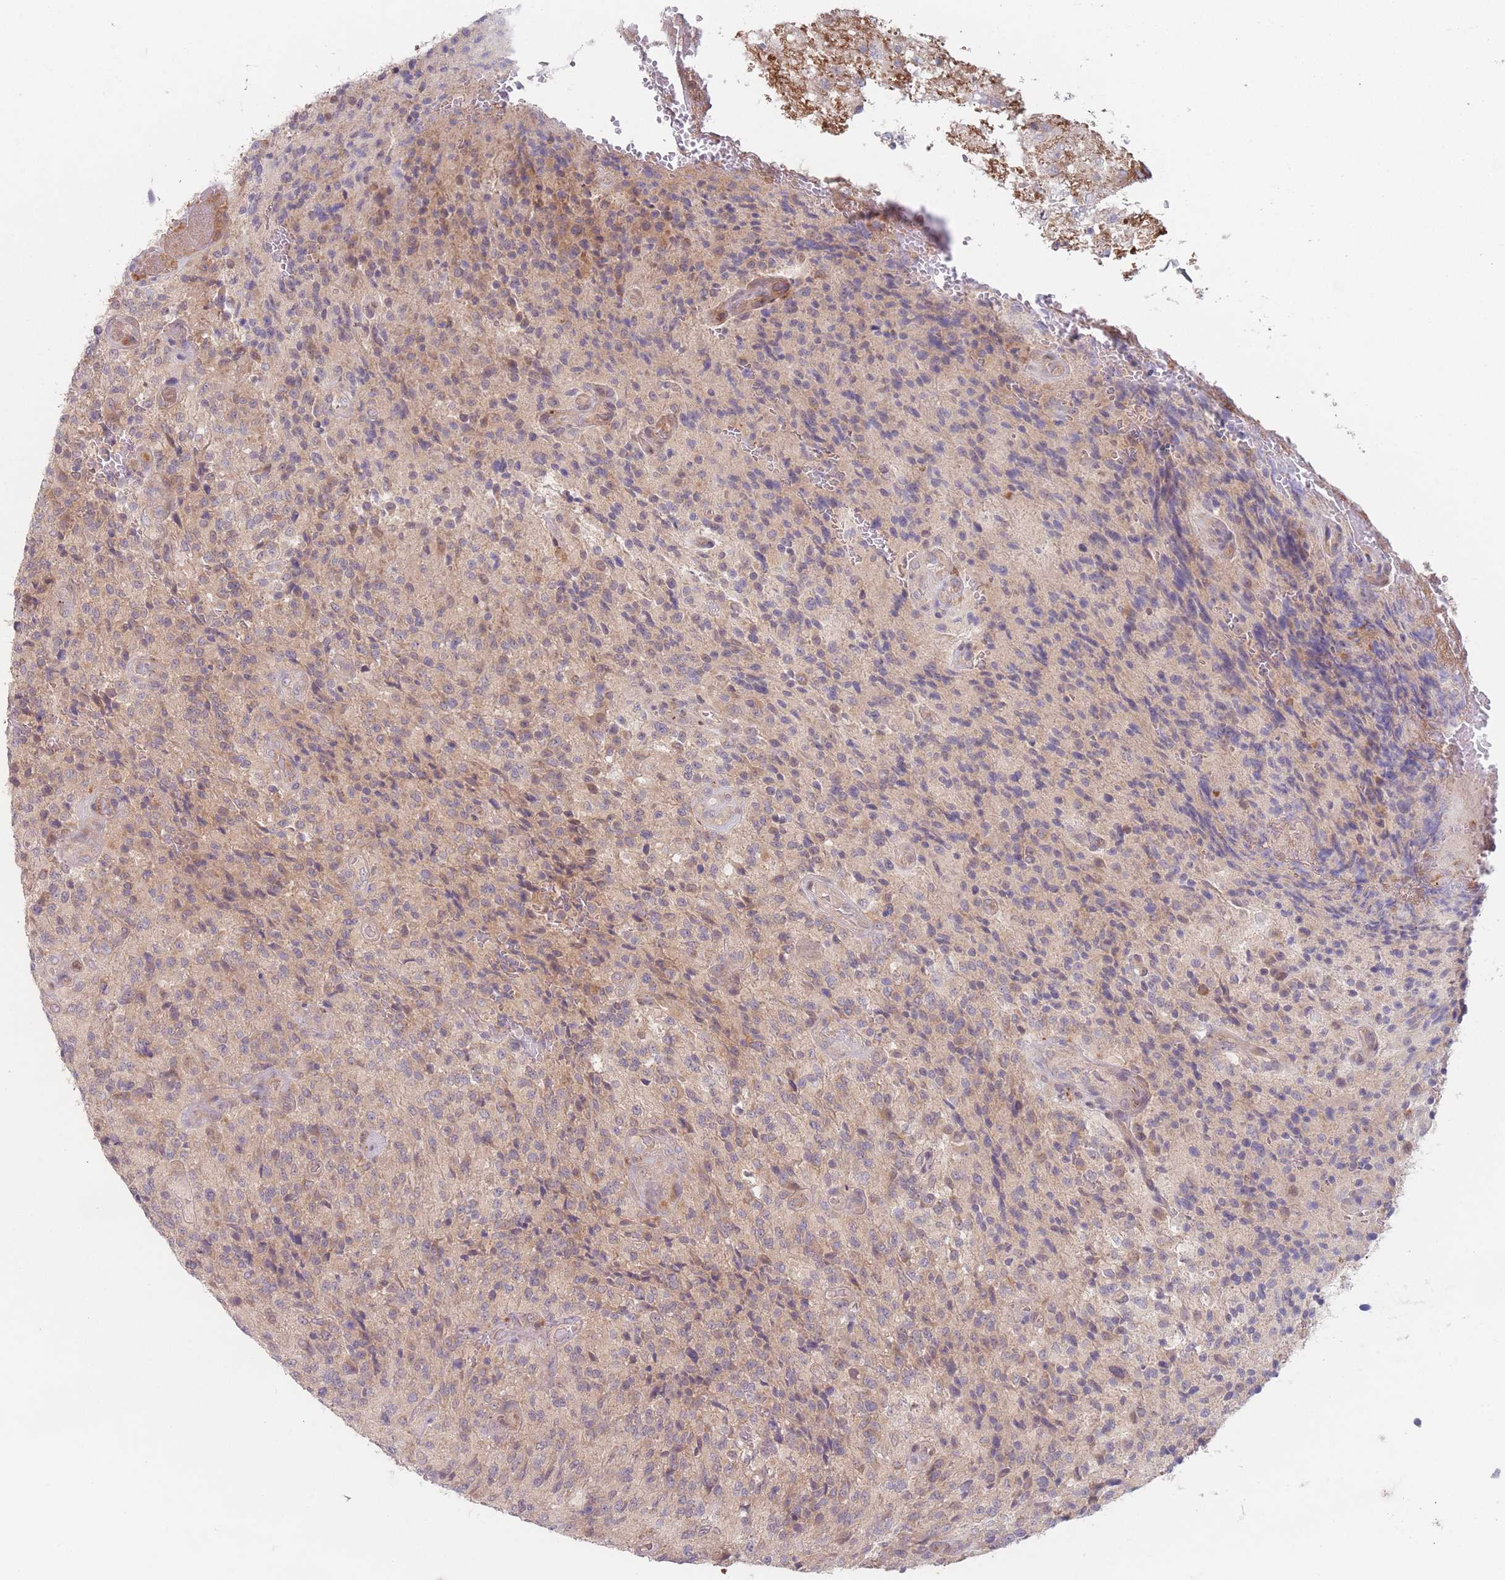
{"staining": {"intensity": "weak", "quantity": "<25%", "location": "cytoplasmic/membranous"}, "tissue": "glioma", "cell_type": "Tumor cells", "image_type": "cancer", "snomed": [{"axis": "morphology", "description": "Normal tissue, NOS"}, {"axis": "morphology", "description": "Glioma, malignant, High grade"}, {"axis": "topography", "description": "Cerebral cortex"}], "caption": "Tumor cells are negative for protein expression in human malignant high-grade glioma.", "gene": "PPM1A", "patient": {"sex": "male", "age": 56}}